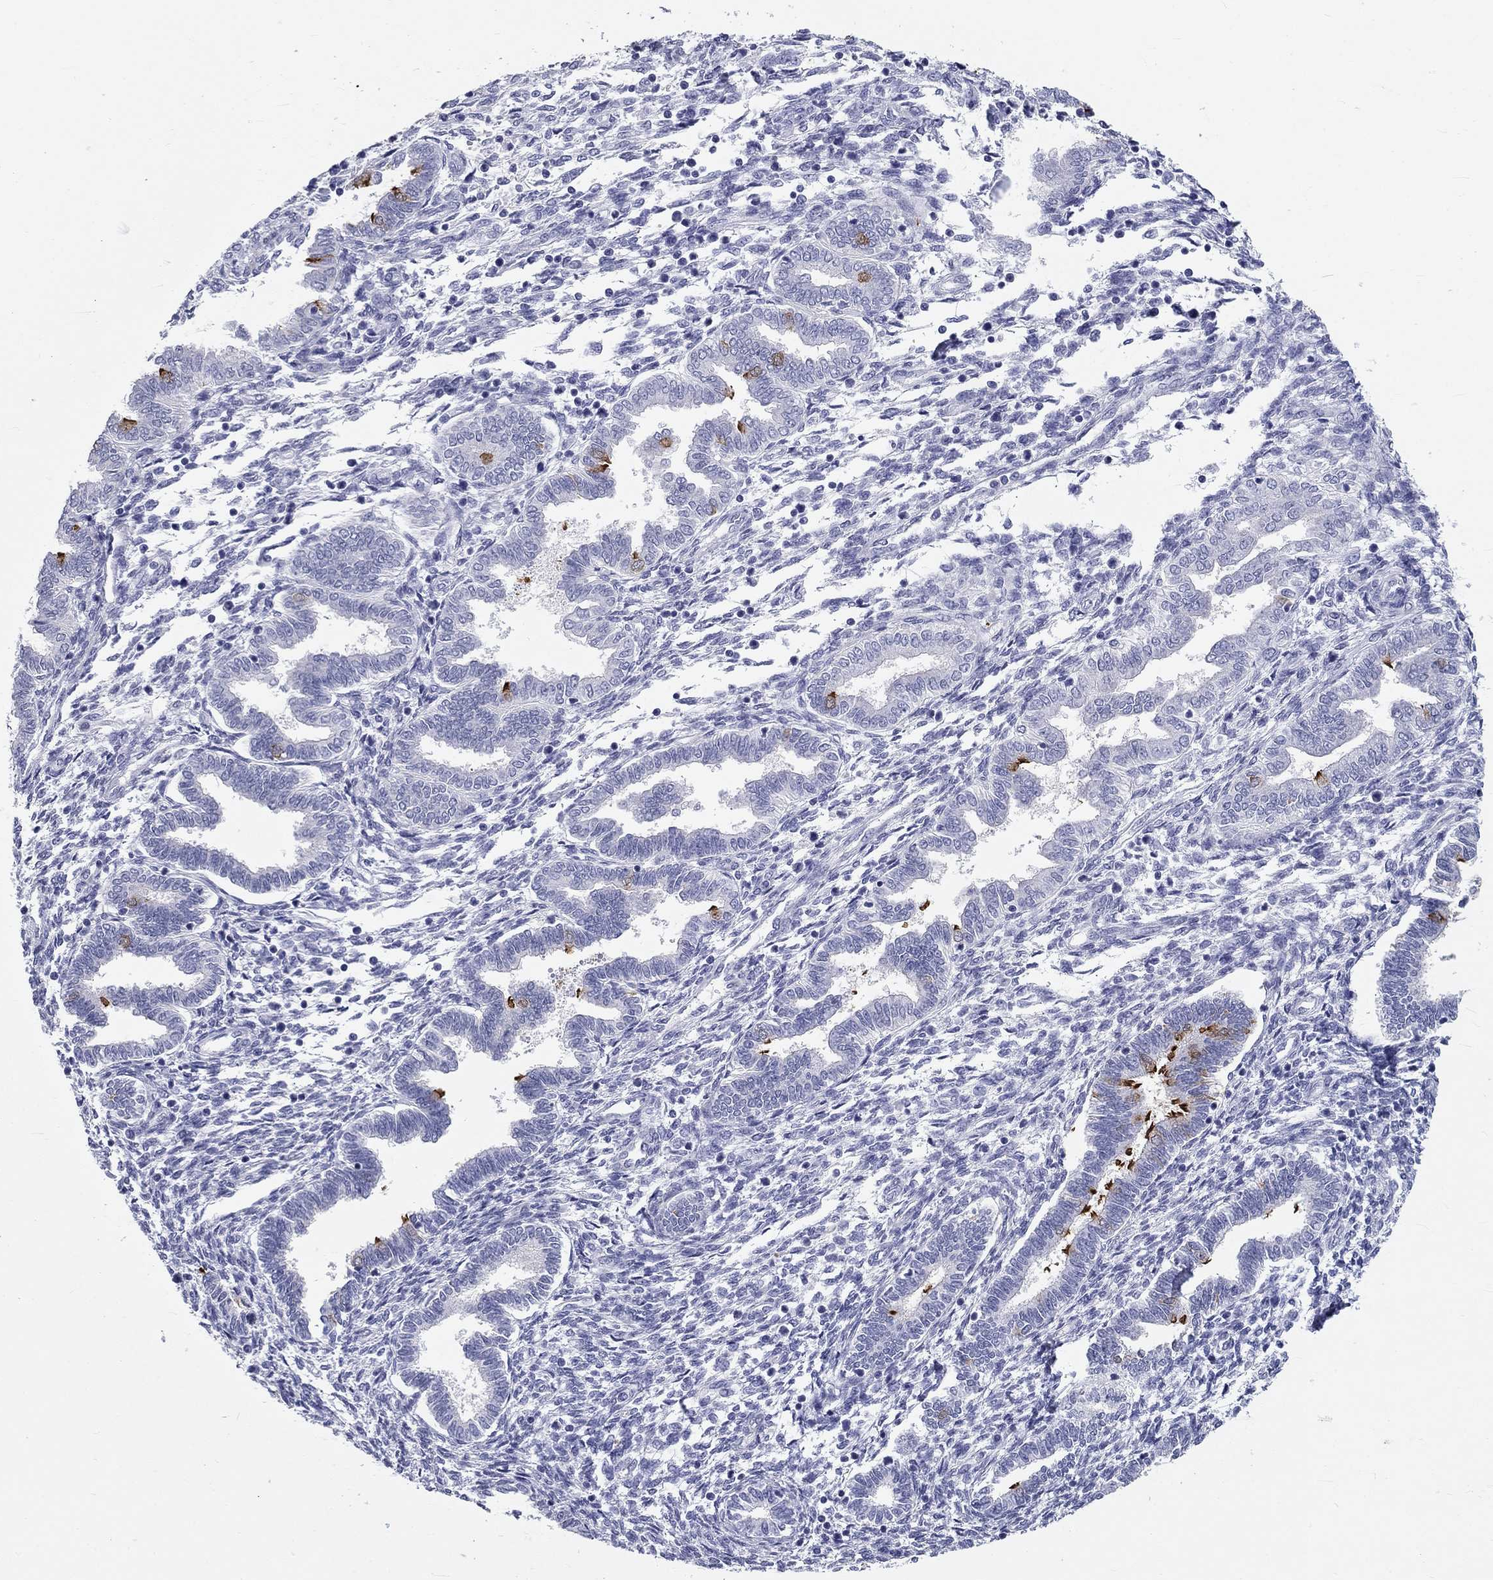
{"staining": {"intensity": "negative", "quantity": "none", "location": "none"}, "tissue": "endometrium", "cell_type": "Cells in endometrial stroma", "image_type": "normal", "snomed": [{"axis": "morphology", "description": "Normal tissue, NOS"}, {"axis": "topography", "description": "Endometrium"}], "caption": "DAB (3,3'-diaminobenzidine) immunohistochemical staining of unremarkable endometrium reveals no significant staining in cells in endometrial stroma.", "gene": "DNALI1", "patient": {"sex": "female", "age": 42}}